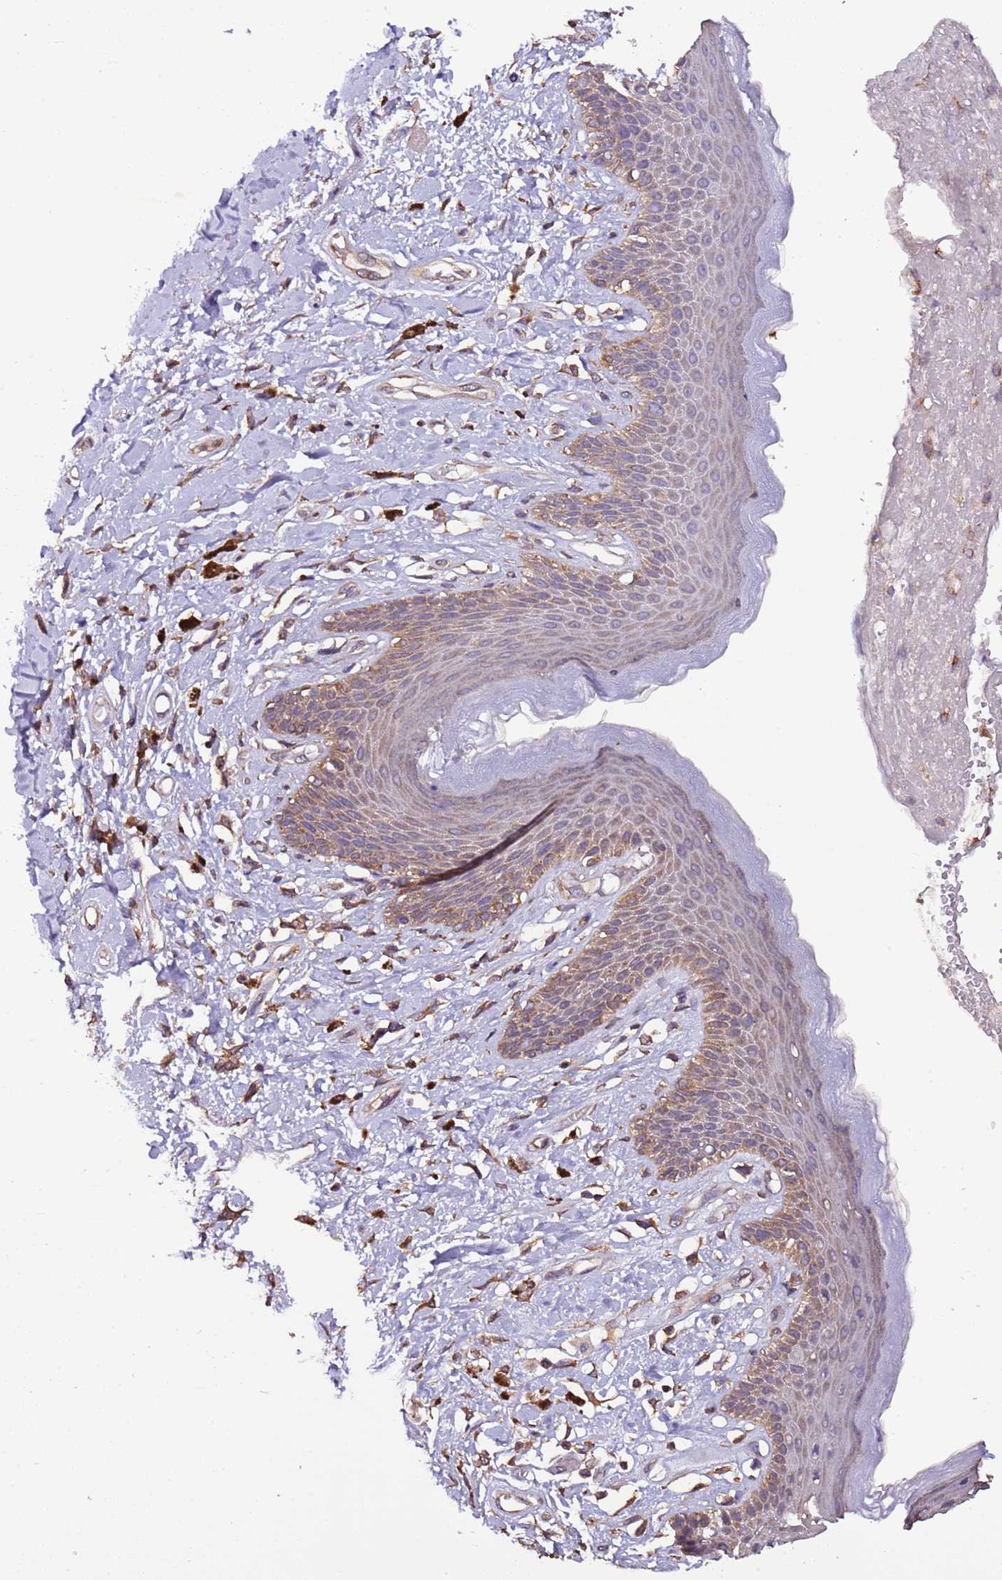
{"staining": {"intensity": "moderate", "quantity": "25%-75%", "location": "cytoplasmic/membranous"}, "tissue": "skin", "cell_type": "Epidermal cells", "image_type": "normal", "snomed": [{"axis": "morphology", "description": "Normal tissue, NOS"}, {"axis": "topography", "description": "Anal"}], "caption": "Skin stained for a protein demonstrates moderate cytoplasmic/membranous positivity in epidermal cells.", "gene": "SLC41A3", "patient": {"sex": "female", "age": 78}}